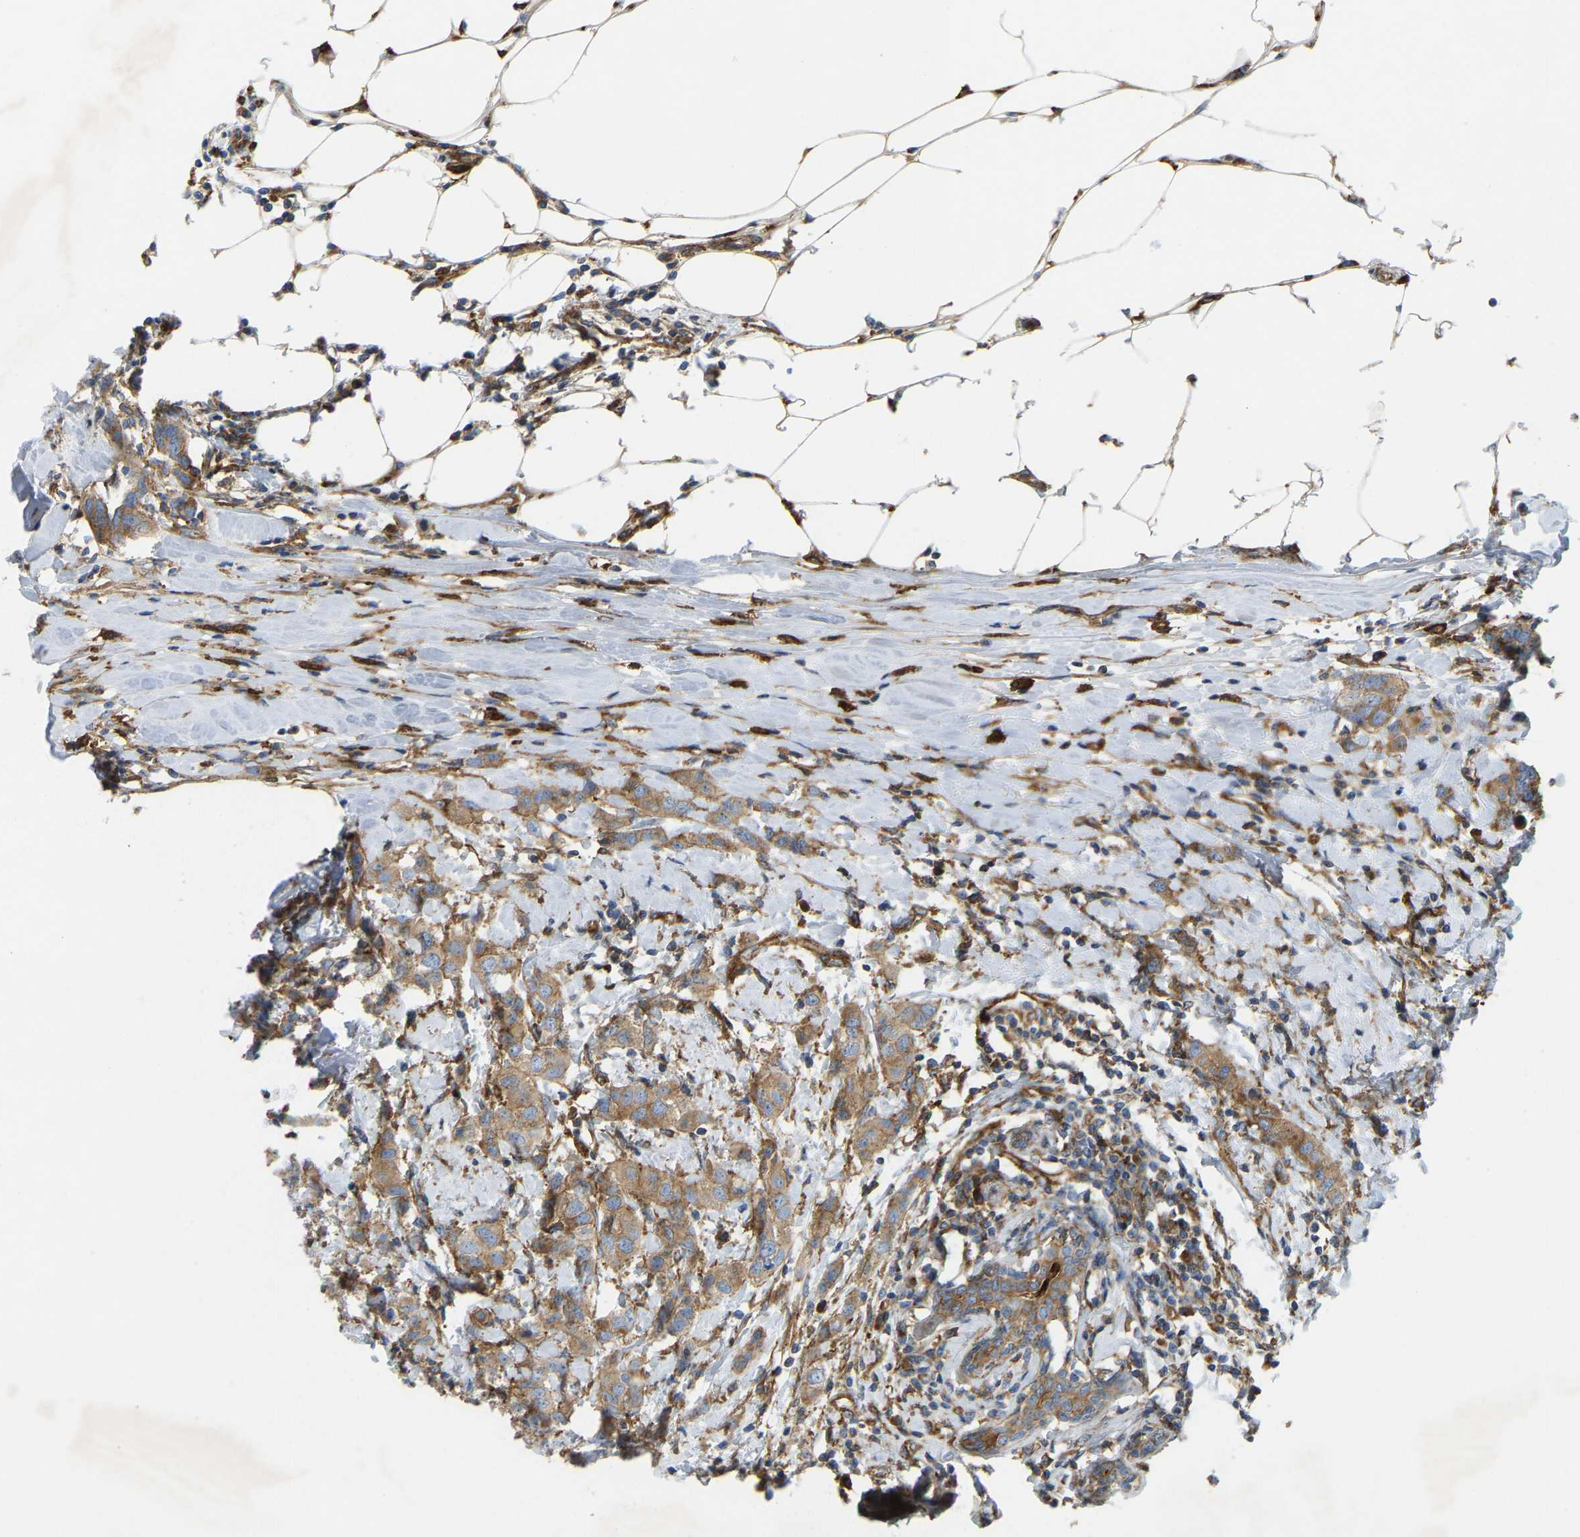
{"staining": {"intensity": "moderate", "quantity": ">75%", "location": "cytoplasmic/membranous"}, "tissue": "breast cancer", "cell_type": "Tumor cells", "image_type": "cancer", "snomed": [{"axis": "morphology", "description": "Duct carcinoma"}, {"axis": "topography", "description": "Breast"}], "caption": "There is medium levels of moderate cytoplasmic/membranous staining in tumor cells of breast cancer, as demonstrated by immunohistochemical staining (brown color).", "gene": "PICALM", "patient": {"sex": "female", "age": 50}}